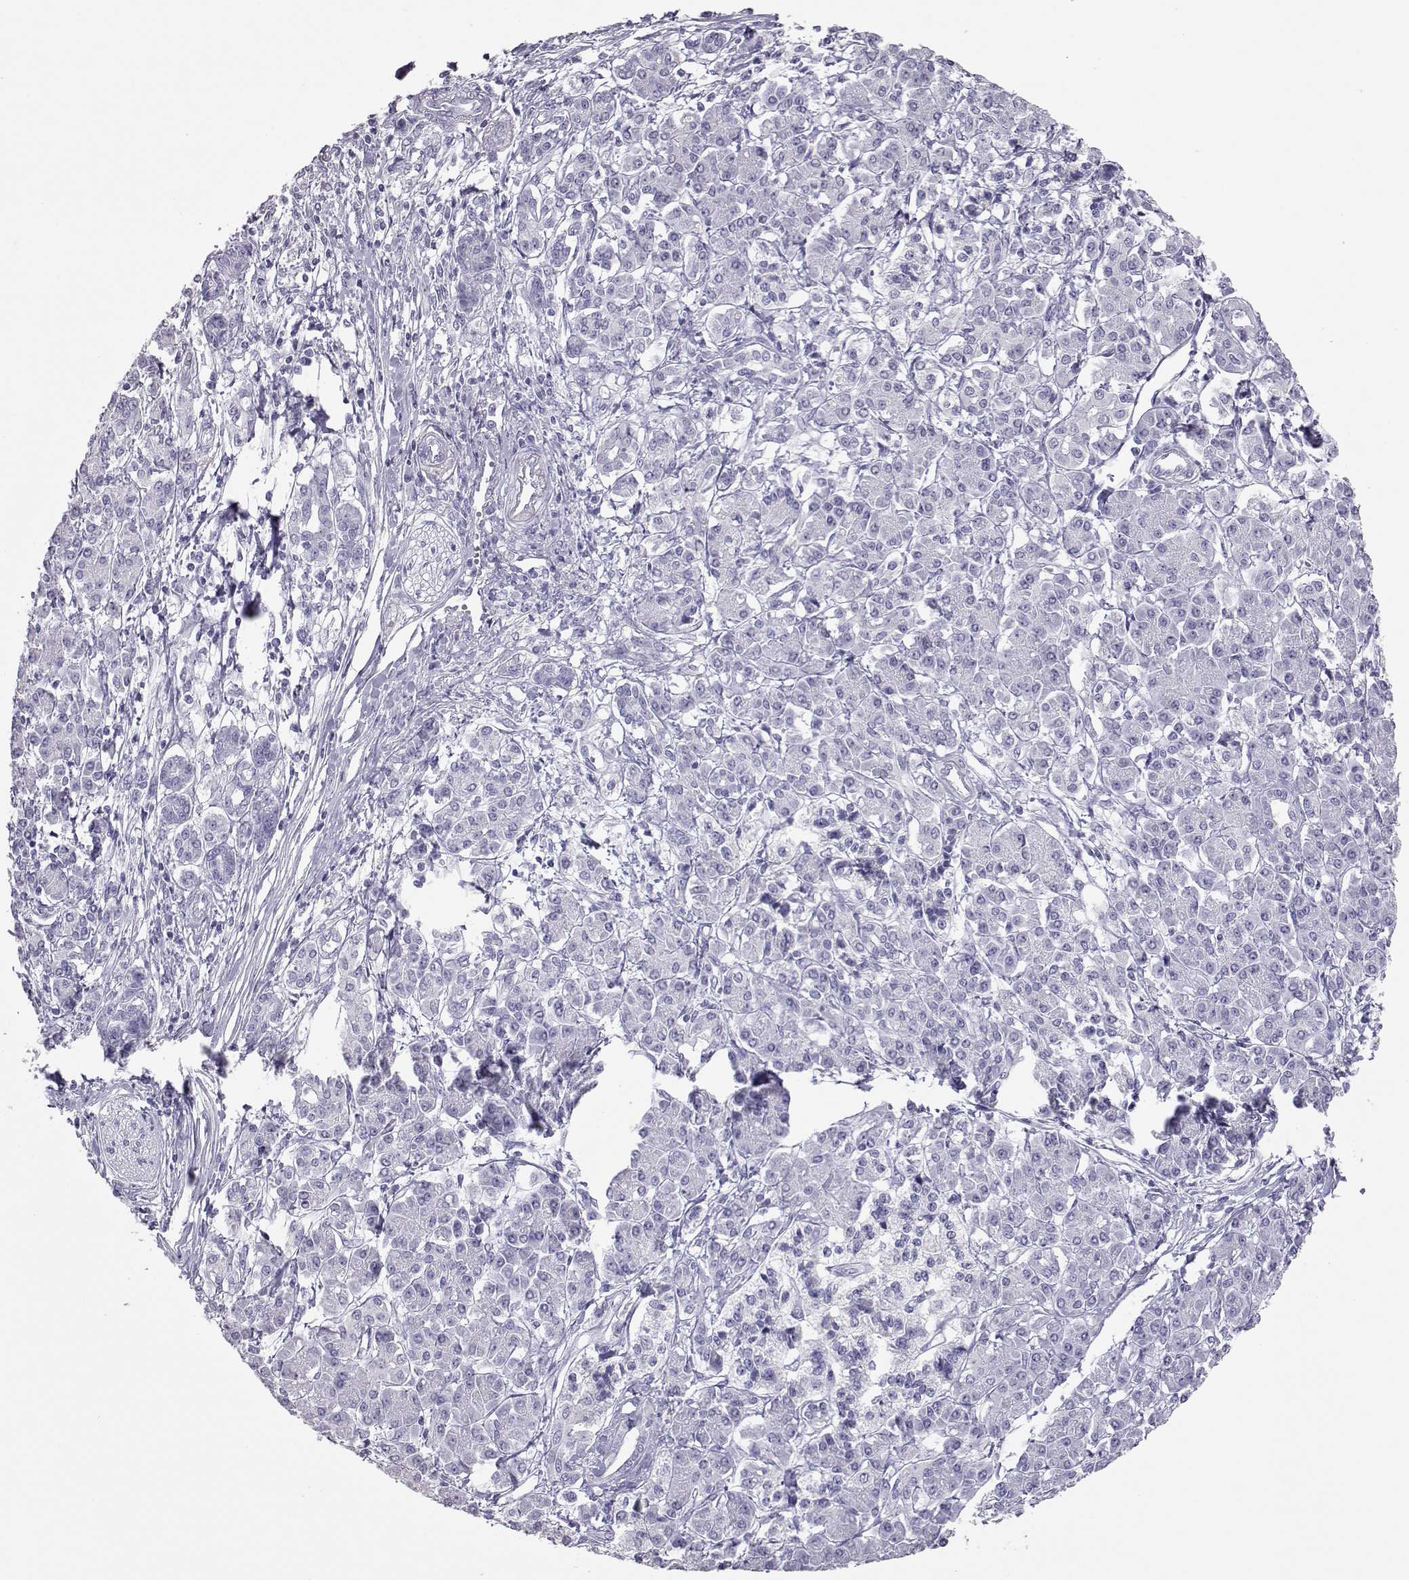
{"staining": {"intensity": "negative", "quantity": "none", "location": "none"}, "tissue": "pancreatic cancer", "cell_type": "Tumor cells", "image_type": "cancer", "snomed": [{"axis": "morphology", "description": "Adenocarcinoma, NOS"}, {"axis": "topography", "description": "Pancreas"}], "caption": "This is a photomicrograph of immunohistochemistry (IHC) staining of pancreatic cancer (adenocarcinoma), which shows no expression in tumor cells.", "gene": "PMCH", "patient": {"sex": "female", "age": 68}}